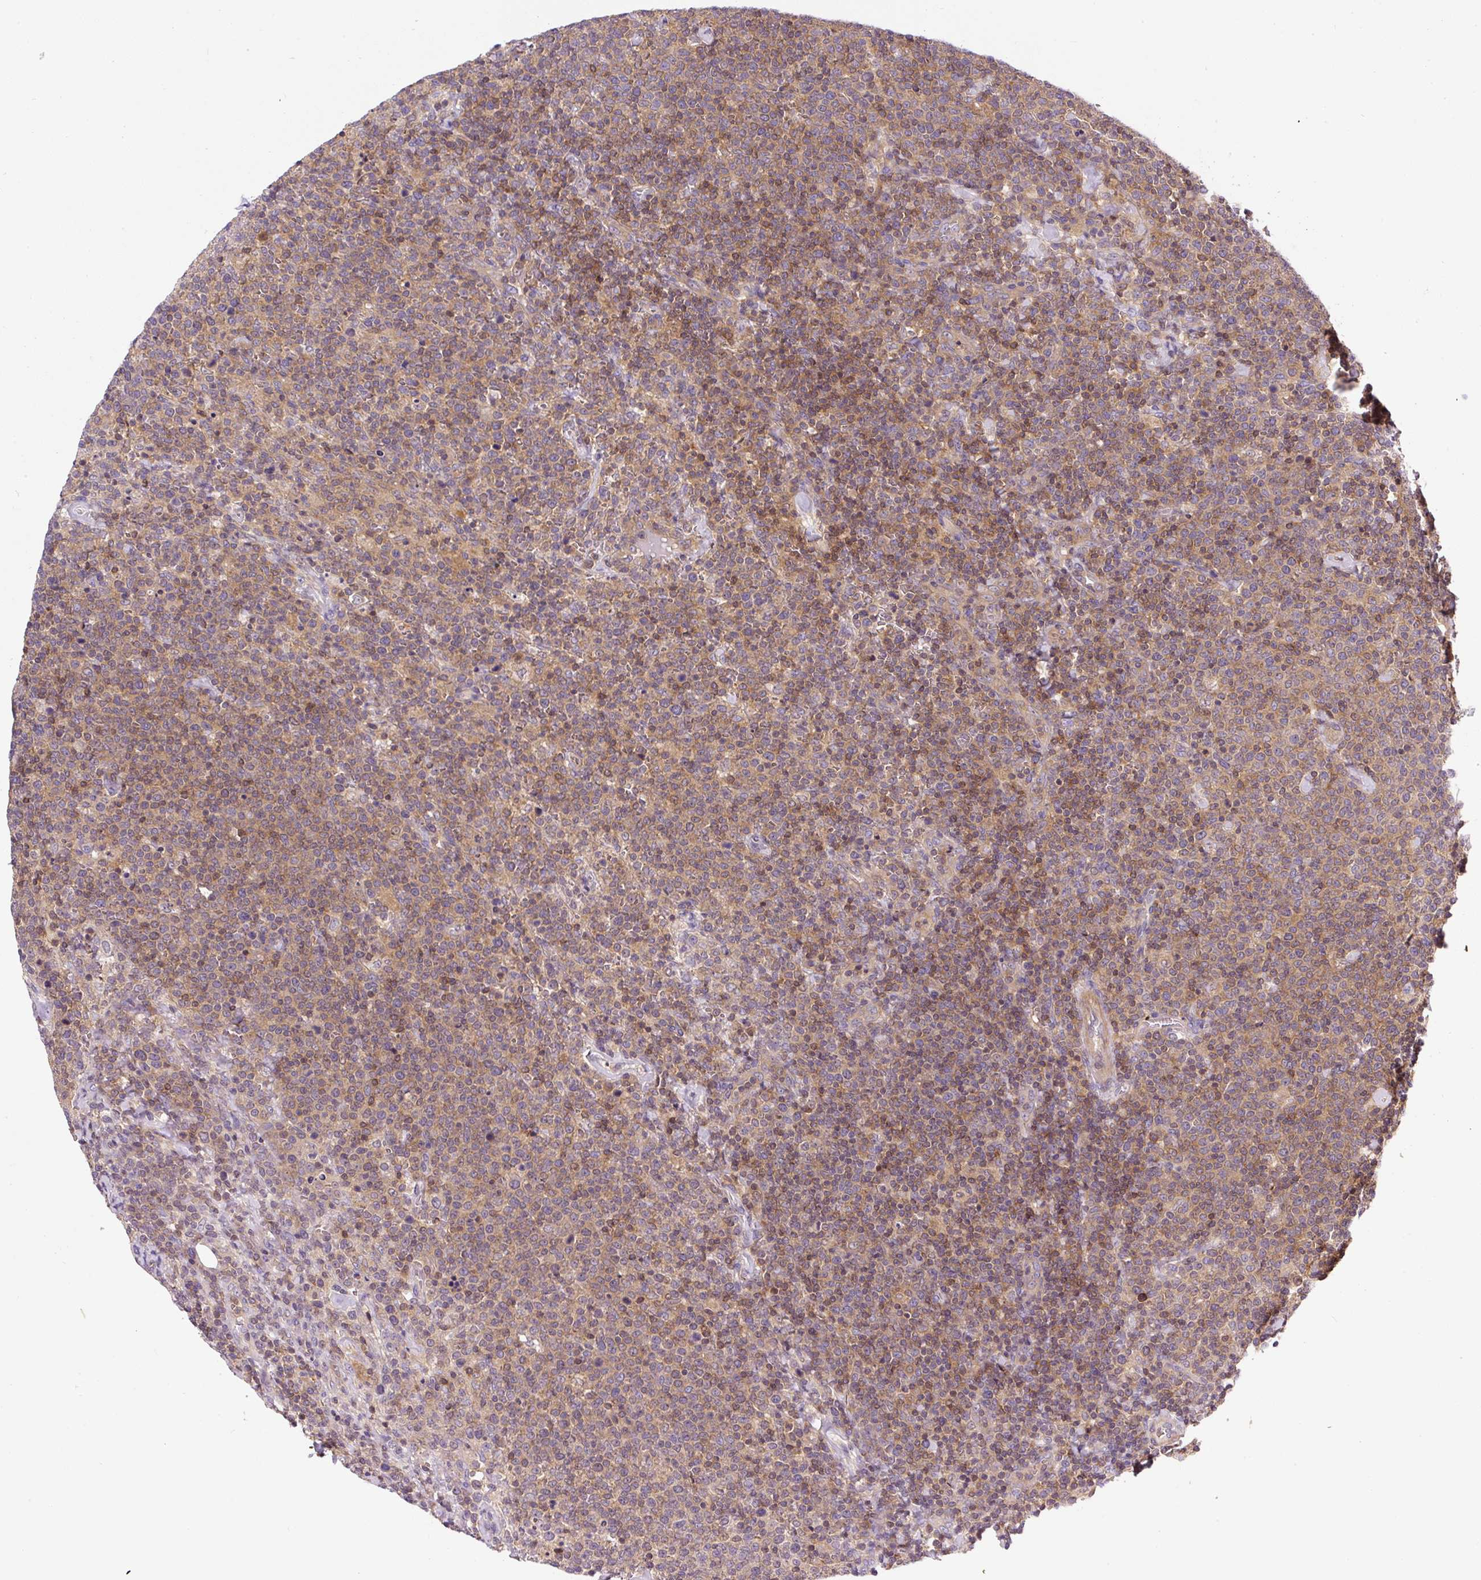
{"staining": {"intensity": "weak", "quantity": ">75%", "location": "cytoplasmic/membranous"}, "tissue": "lymphoma", "cell_type": "Tumor cells", "image_type": "cancer", "snomed": [{"axis": "morphology", "description": "Malignant lymphoma, non-Hodgkin's type, High grade"}, {"axis": "topography", "description": "Lymph node"}], "caption": "Weak cytoplasmic/membranous positivity is appreciated in approximately >75% of tumor cells in lymphoma.", "gene": "CCDC28A", "patient": {"sex": "male", "age": 61}}